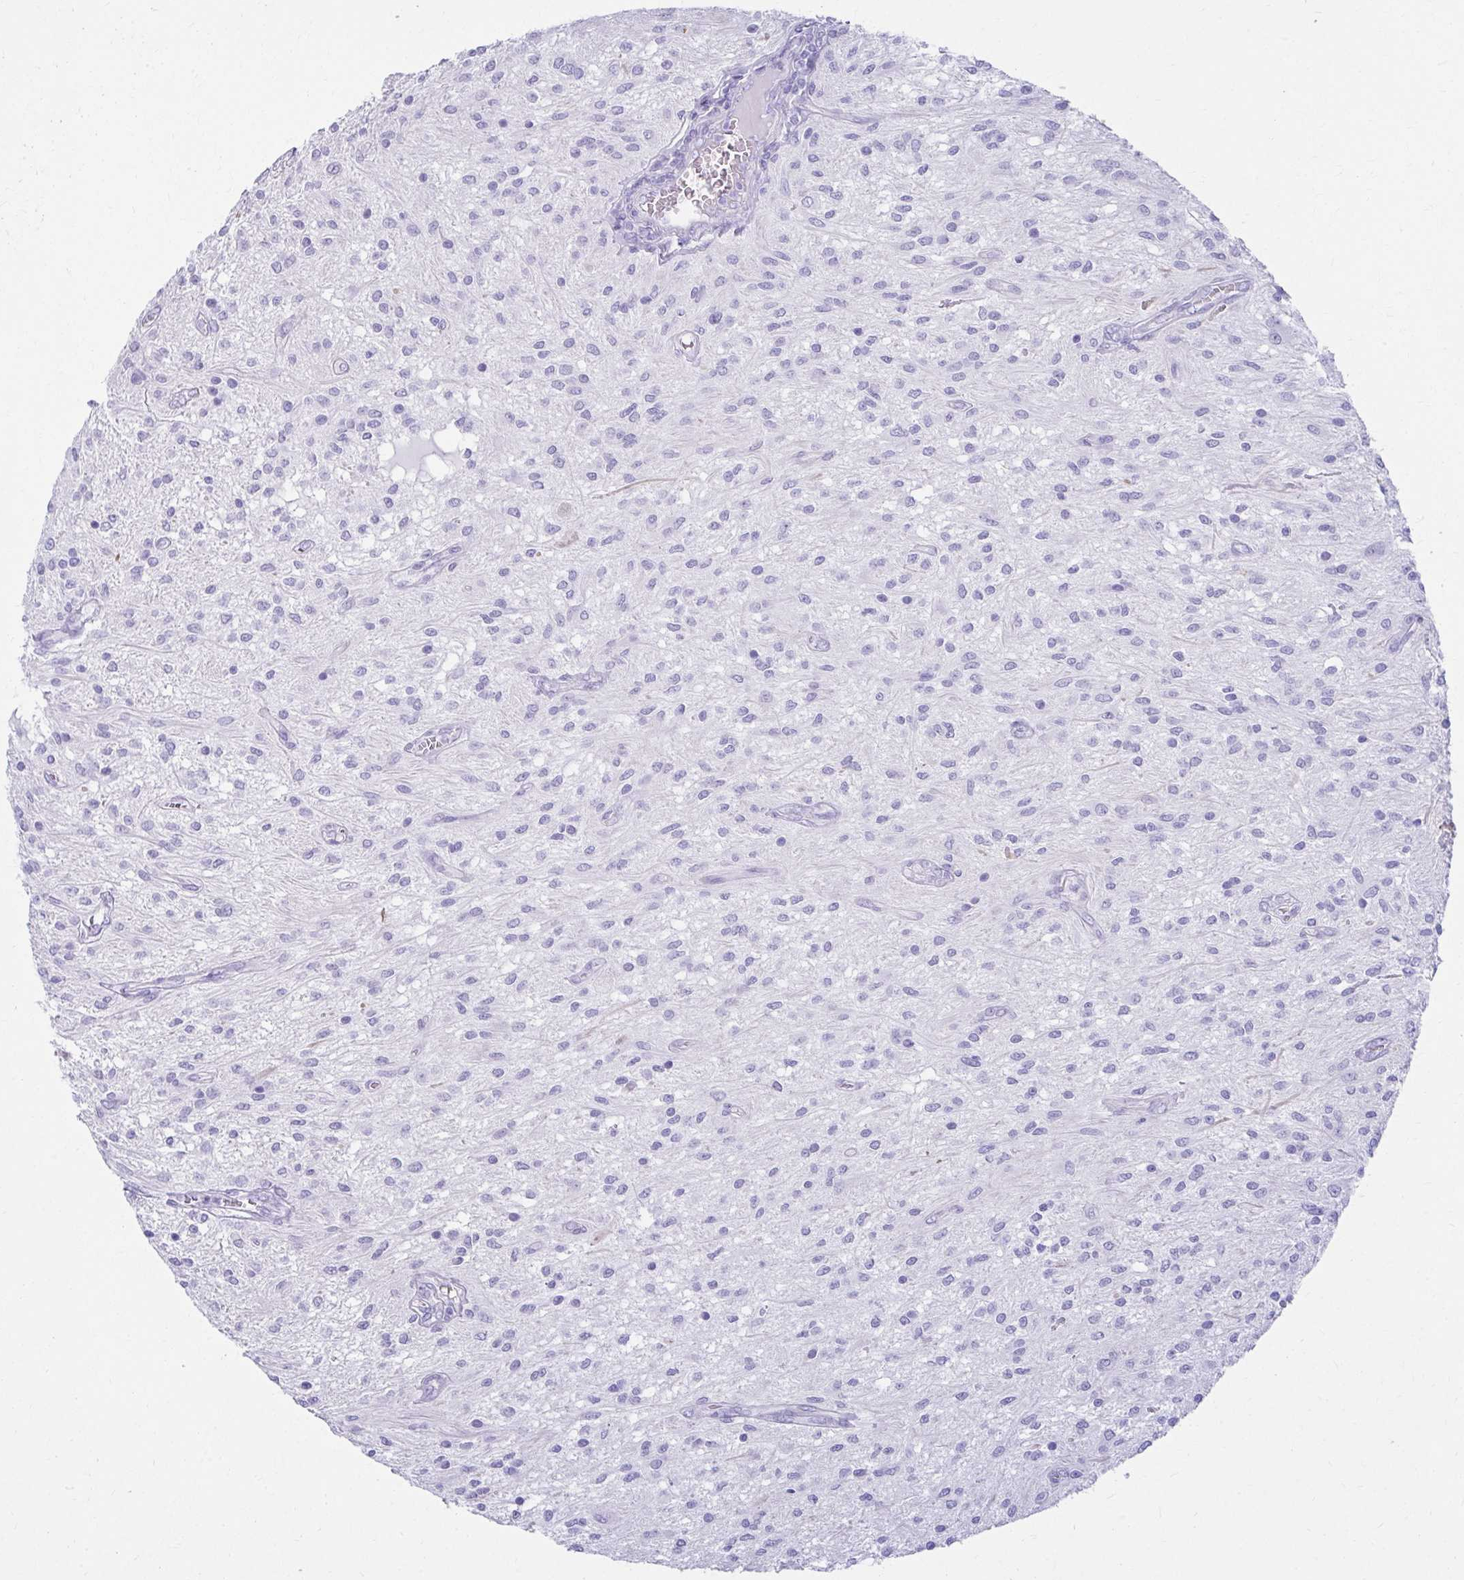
{"staining": {"intensity": "negative", "quantity": "none", "location": "none"}, "tissue": "glioma", "cell_type": "Tumor cells", "image_type": "cancer", "snomed": [{"axis": "morphology", "description": "Glioma, malignant, Low grade"}, {"axis": "topography", "description": "Cerebellum"}], "caption": "An immunohistochemistry image of malignant low-grade glioma is shown. There is no staining in tumor cells of malignant low-grade glioma.", "gene": "ATP4B", "patient": {"sex": "female", "age": 14}}